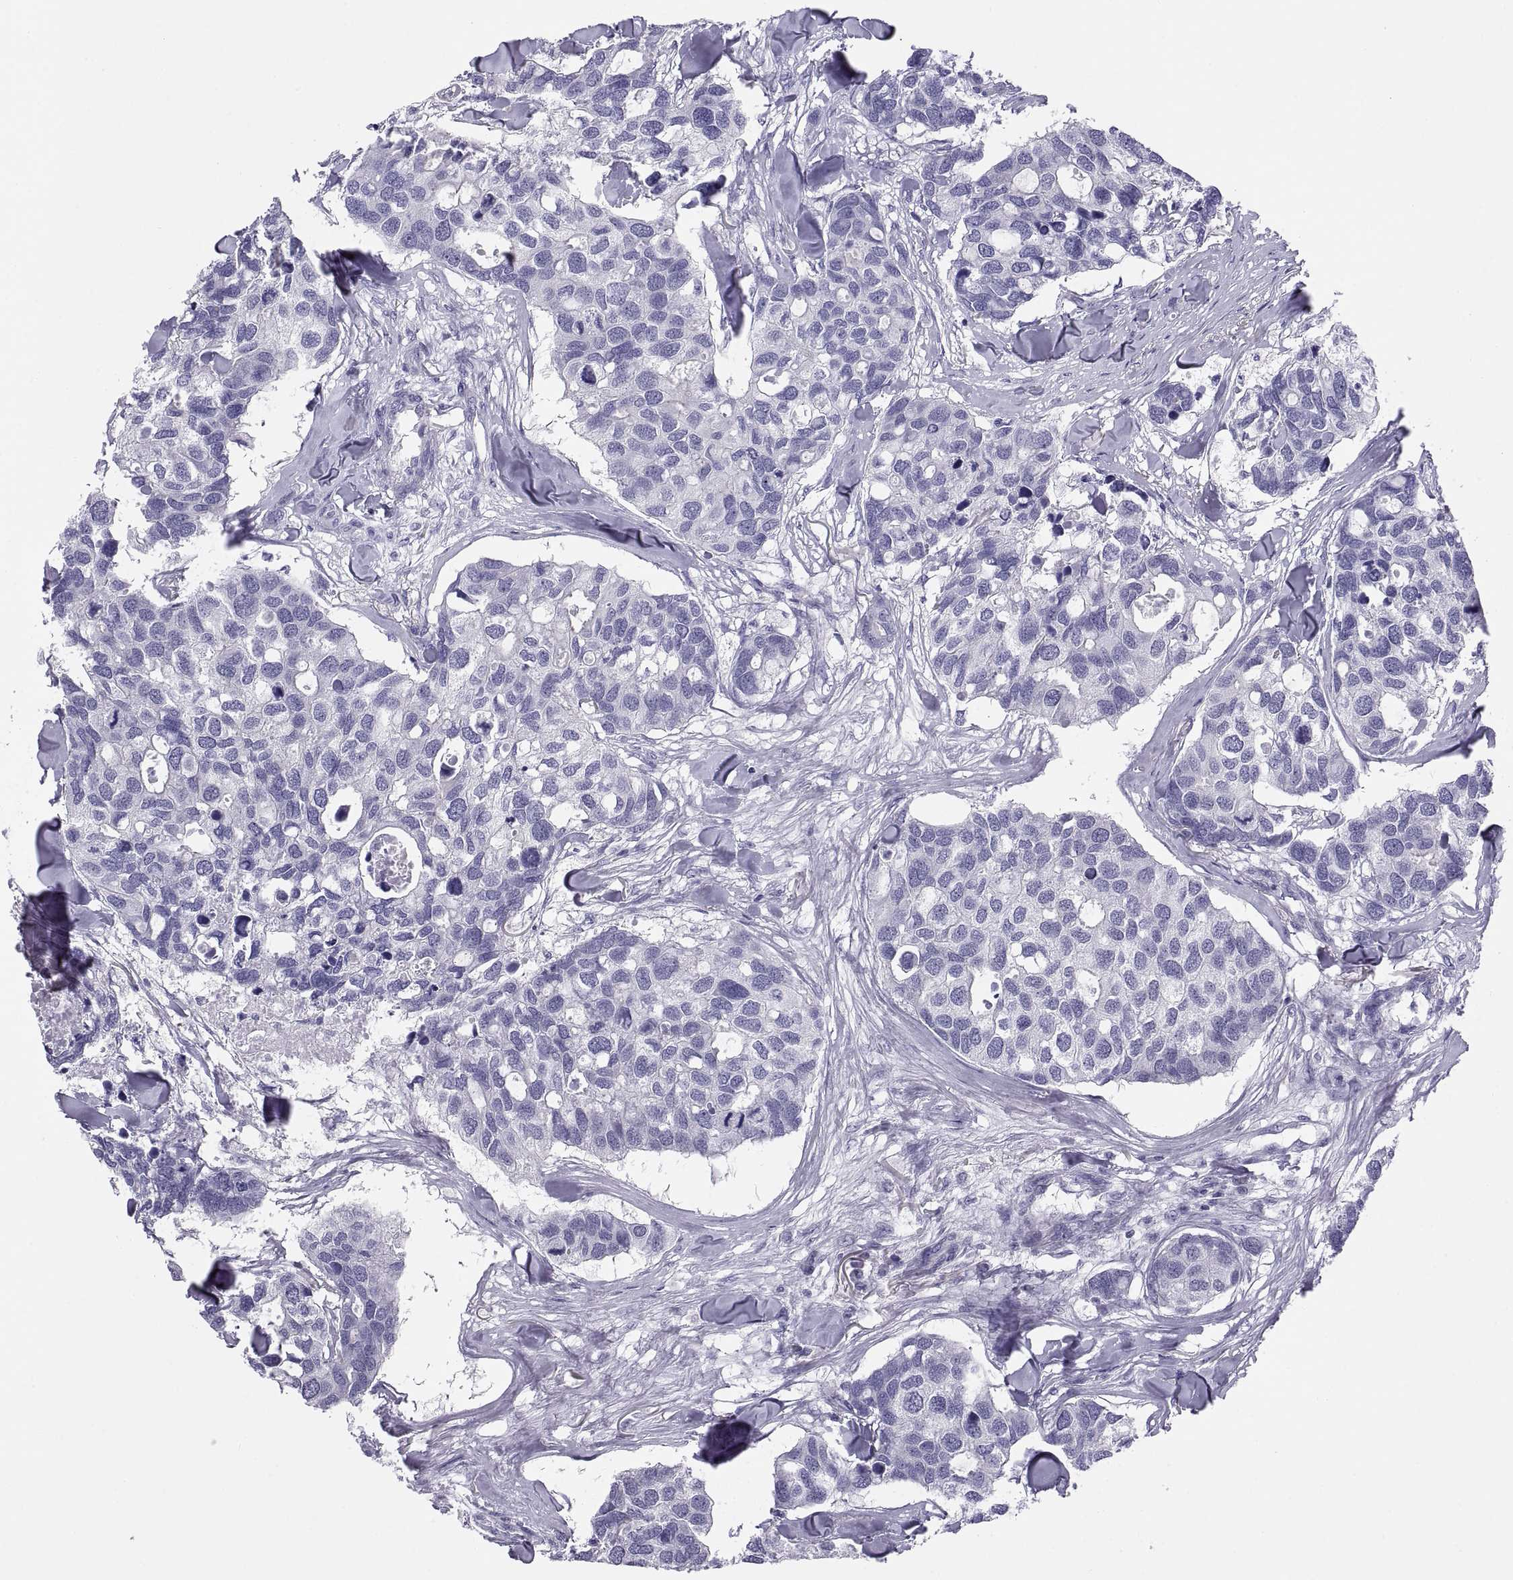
{"staining": {"intensity": "negative", "quantity": "none", "location": "none"}, "tissue": "breast cancer", "cell_type": "Tumor cells", "image_type": "cancer", "snomed": [{"axis": "morphology", "description": "Duct carcinoma"}, {"axis": "topography", "description": "Breast"}], "caption": "High power microscopy histopathology image of an IHC micrograph of breast cancer (invasive ductal carcinoma), revealing no significant staining in tumor cells. Brightfield microscopy of immunohistochemistry (IHC) stained with DAB (brown) and hematoxylin (blue), captured at high magnification.", "gene": "RNASE12", "patient": {"sex": "female", "age": 83}}